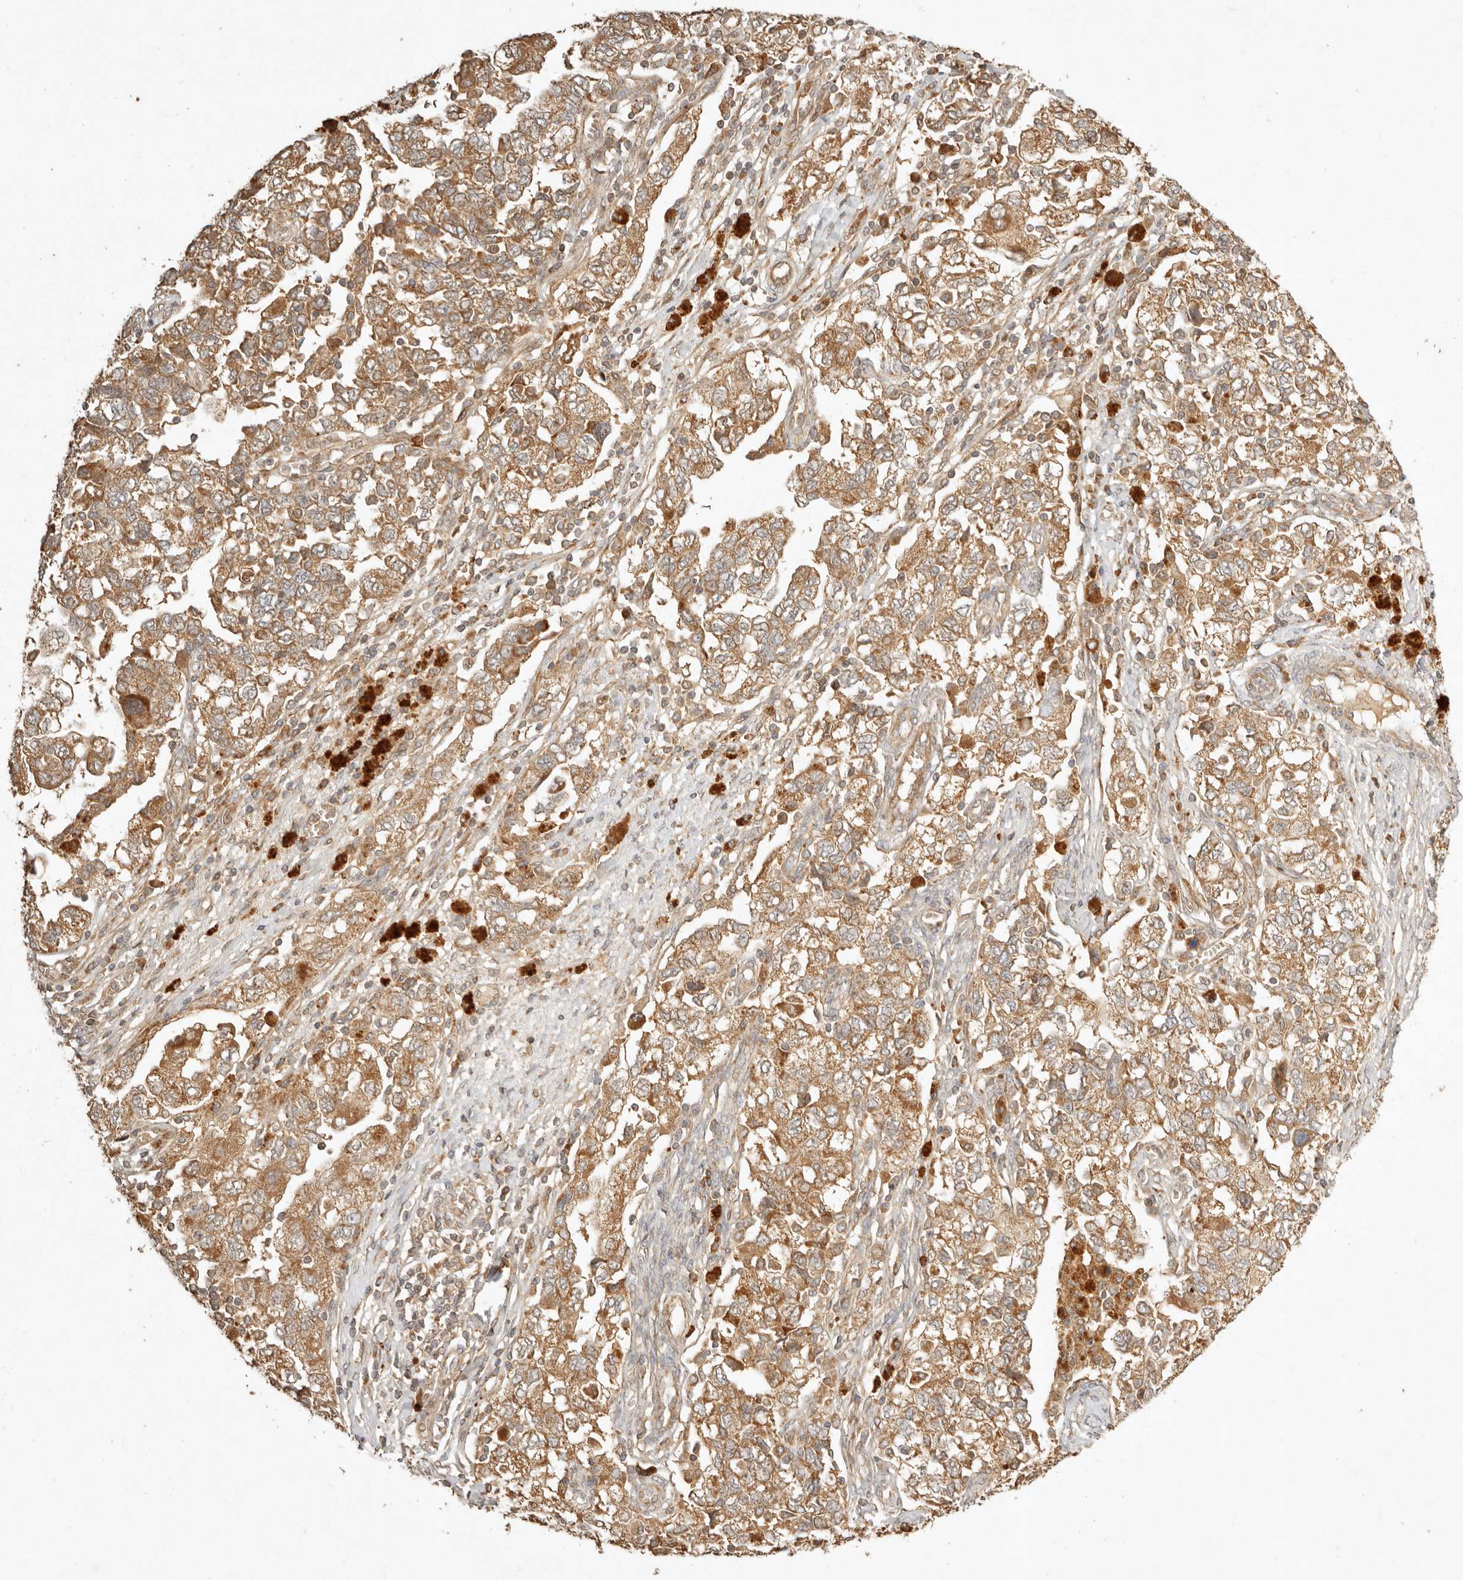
{"staining": {"intensity": "moderate", "quantity": ">75%", "location": "cytoplasmic/membranous"}, "tissue": "ovarian cancer", "cell_type": "Tumor cells", "image_type": "cancer", "snomed": [{"axis": "morphology", "description": "Carcinoma, NOS"}, {"axis": "morphology", "description": "Cystadenocarcinoma, serous, NOS"}, {"axis": "topography", "description": "Ovary"}], "caption": "Tumor cells demonstrate moderate cytoplasmic/membranous positivity in about >75% of cells in ovarian carcinoma.", "gene": "CLEC4C", "patient": {"sex": "female", "age": 69}}